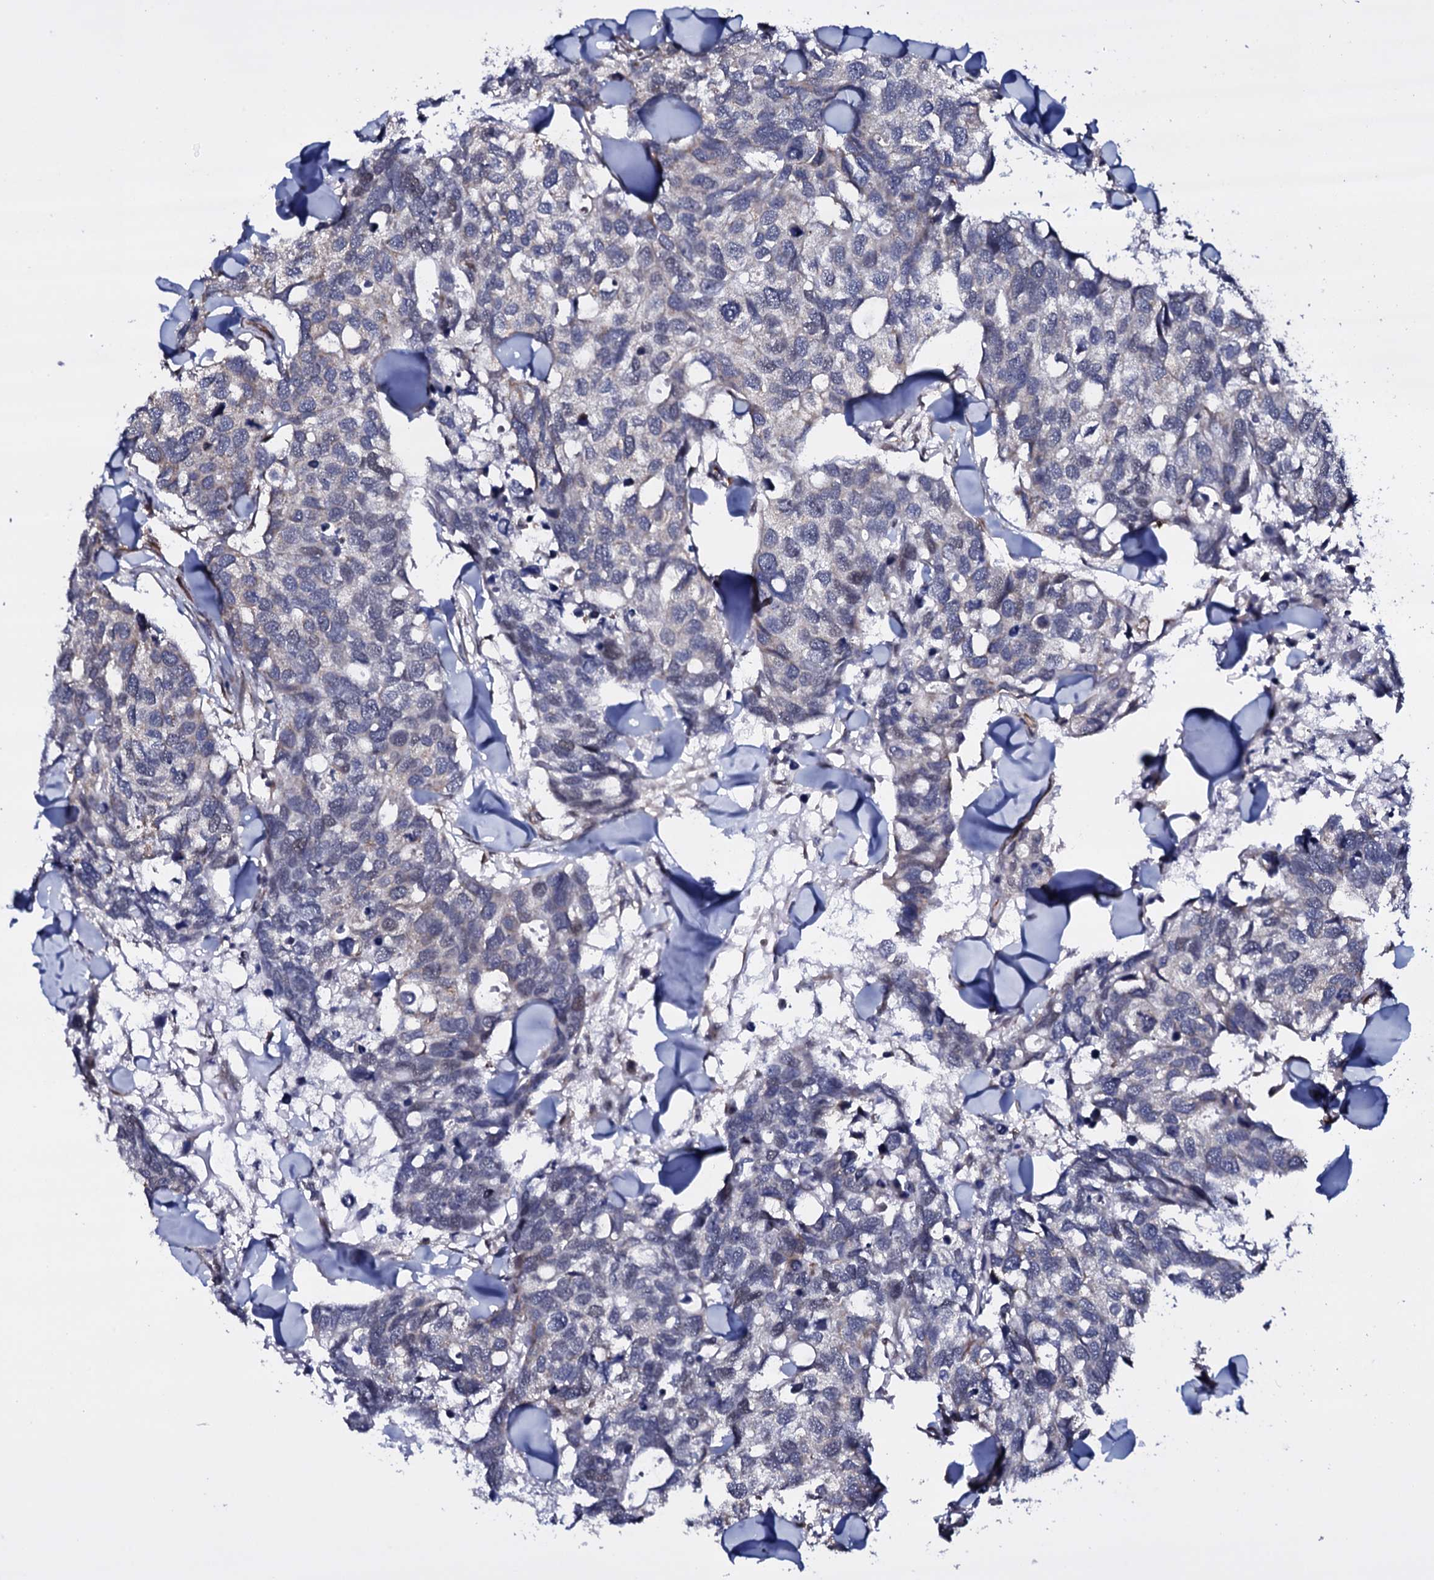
{"staining": {"intensity": "weak", "quantity": "<25%", "location": "cytoplasmic/membranous"}, "tissue": "breast cancer", "cell_type": "Tumor cells", "image_type": "cancer", "snomed": [{"axis": "morphology", "description": "Duct carcinoma"}, {"axis": "topography", "description": "Breast"}], "caption": "Micrograph shows no significant protein positivity in tumor cells of breast cancer.", "gene": "GAREM1", "patient": {"sex": "female", "age": 83}}